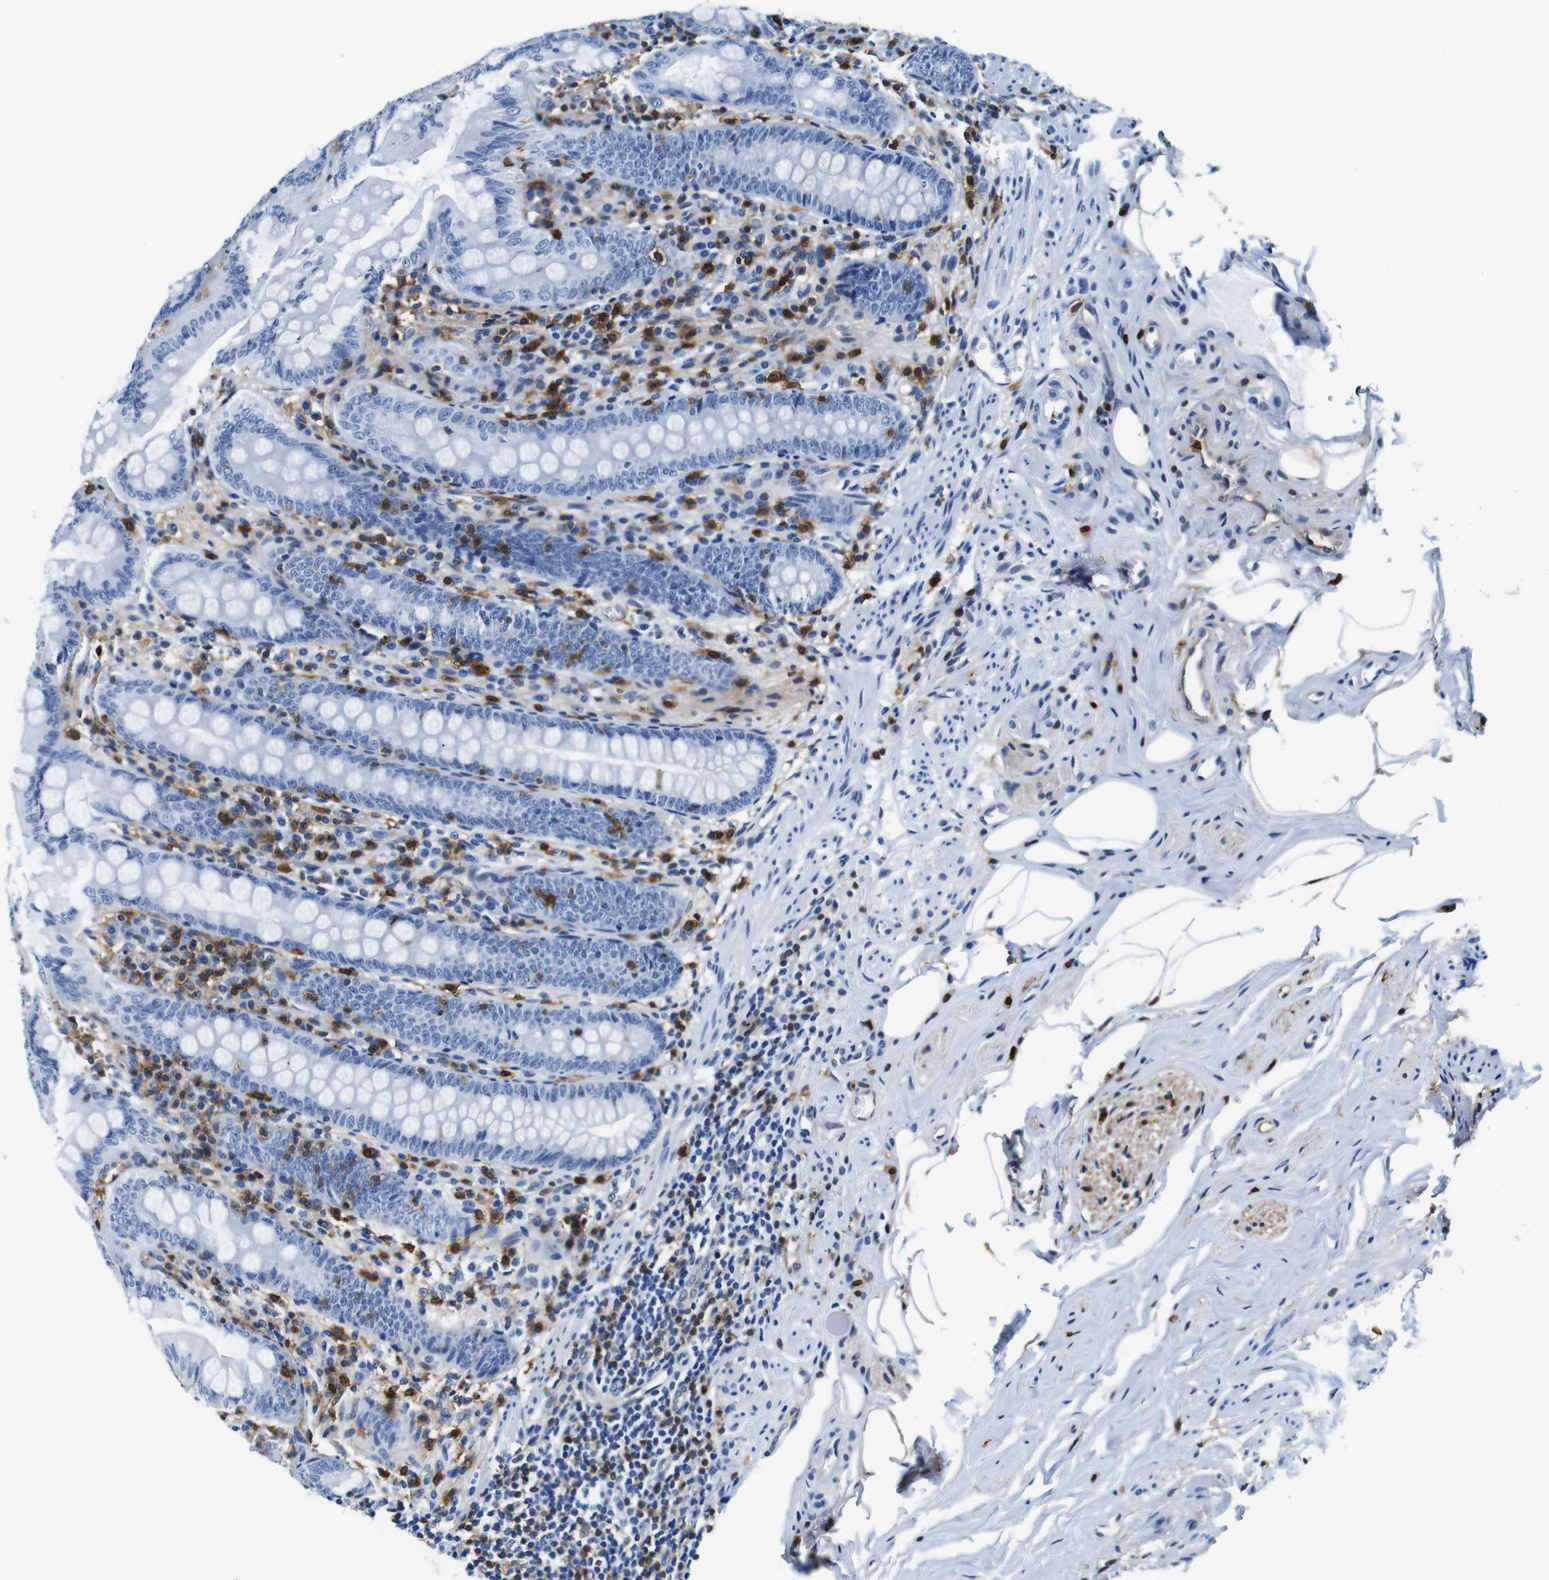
{"staining": {"intensity": "negative", "quantity": "none", "location": "none"}, "tissue": "appendix", "cell_type": "Glandular cells", "image_type": "normal", "snomed": [{"axis": "morphology", "description": "Normal tissue, NOS"}, {"axis": "topography", "description": "Appendix"}], "caption": "An image of appendix stained for a protein reveals no brown staining in glandular cells.", "gene": "ANXA1", "patient": {"sex": "female", "age": 77}}